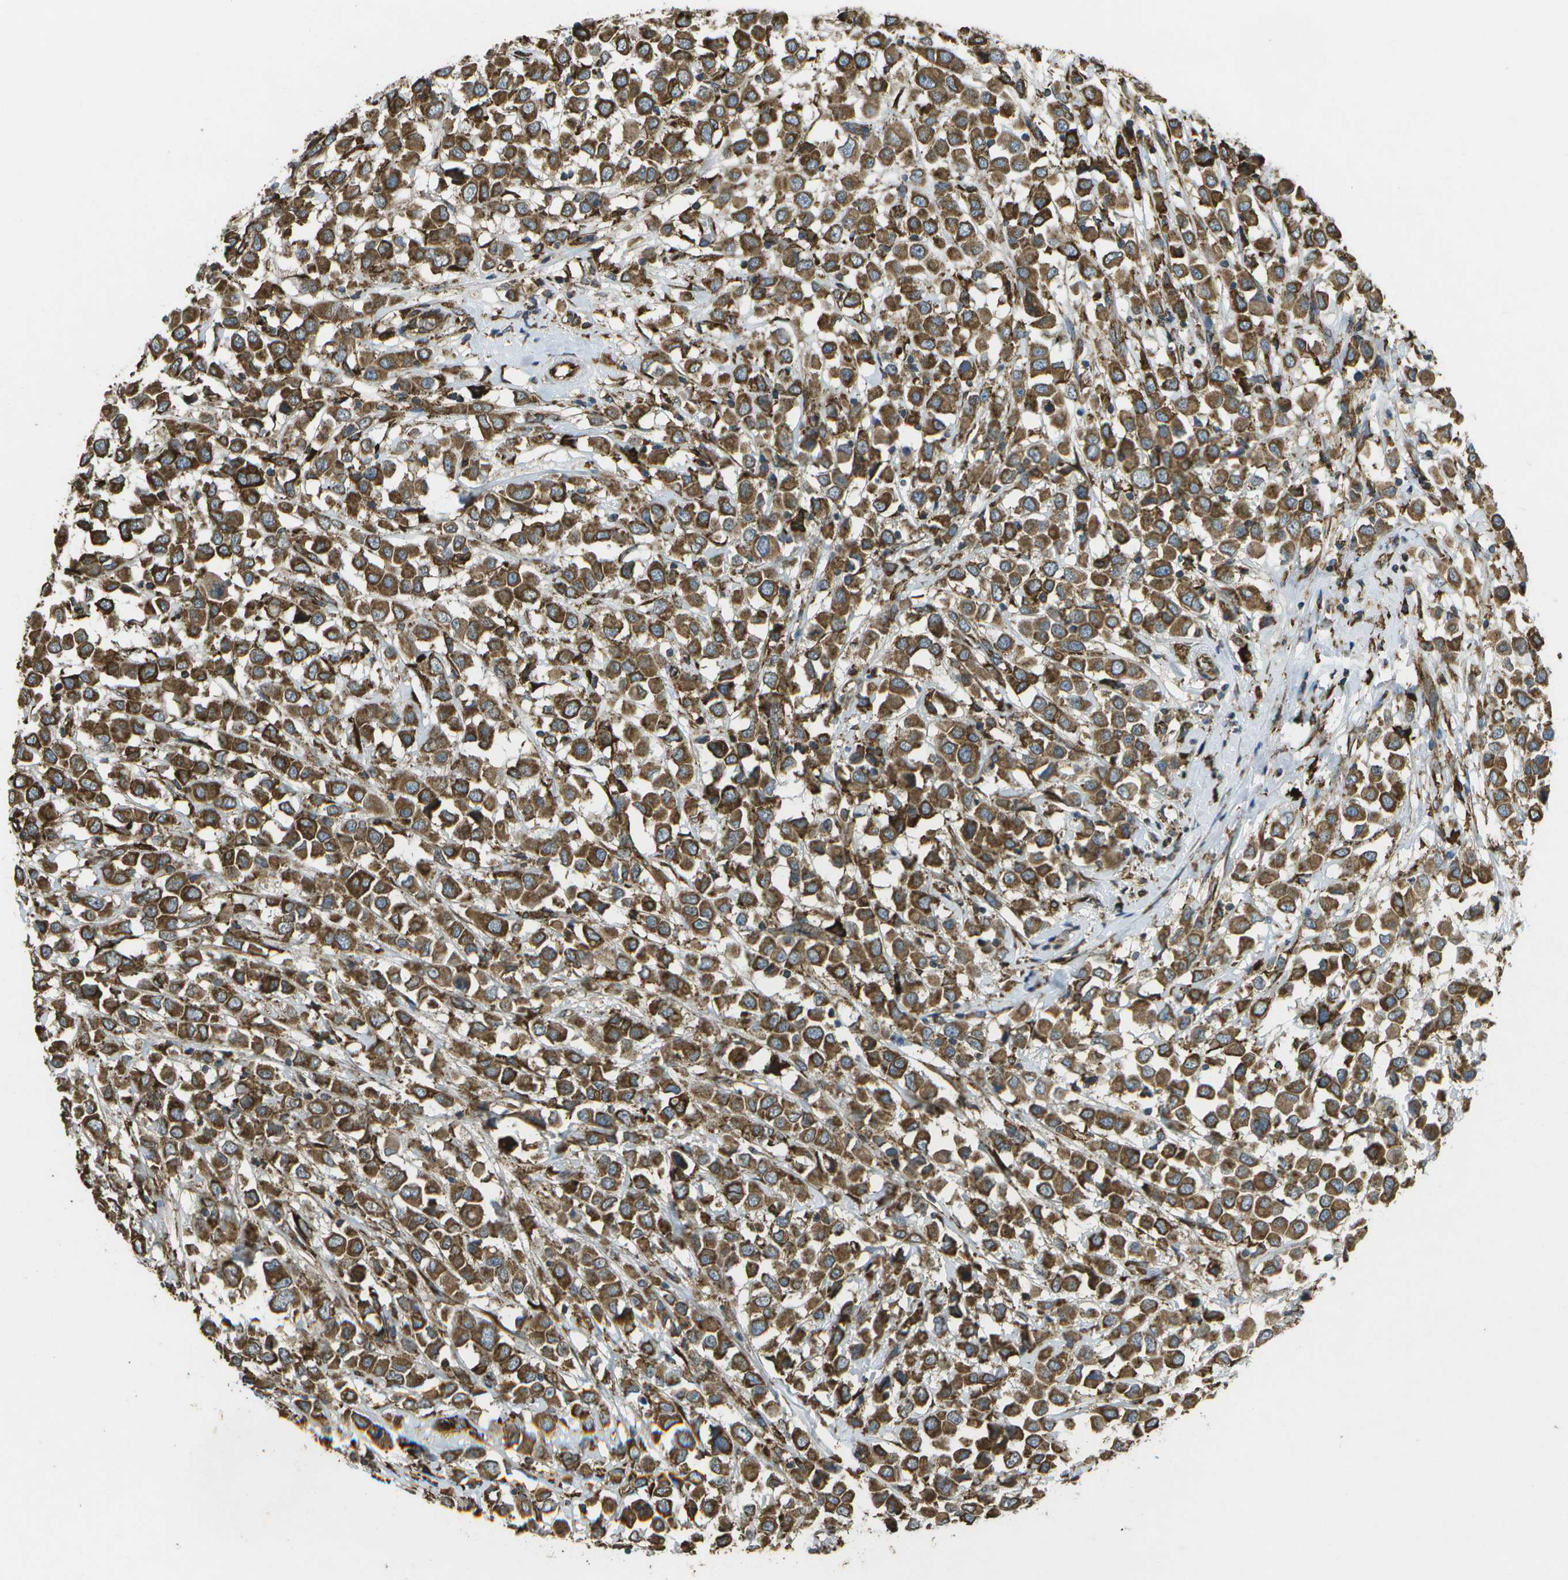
{"staining": {"intensity": "strong", "quantity": ">75%", "location": "cytoplasmic/membranous"}, "tissue": "breast cancer", "cell_type": "Tumor cells", "image_type": "cancer", "snomed": [{"axis": "morphology", "description": "Duct carcinoma"}, {"axis": "topography", "description": "Breast"}], "caption": "Immunohistochemistry (DAB (3,3'-diaminobenzidine)) staining of breast cancer displays strong cytoplasmic/membranous protein expression in approximately >75% of tumor cells.", "gene": "PDIA4", "patient": {"sex": "female", "age": 61}}